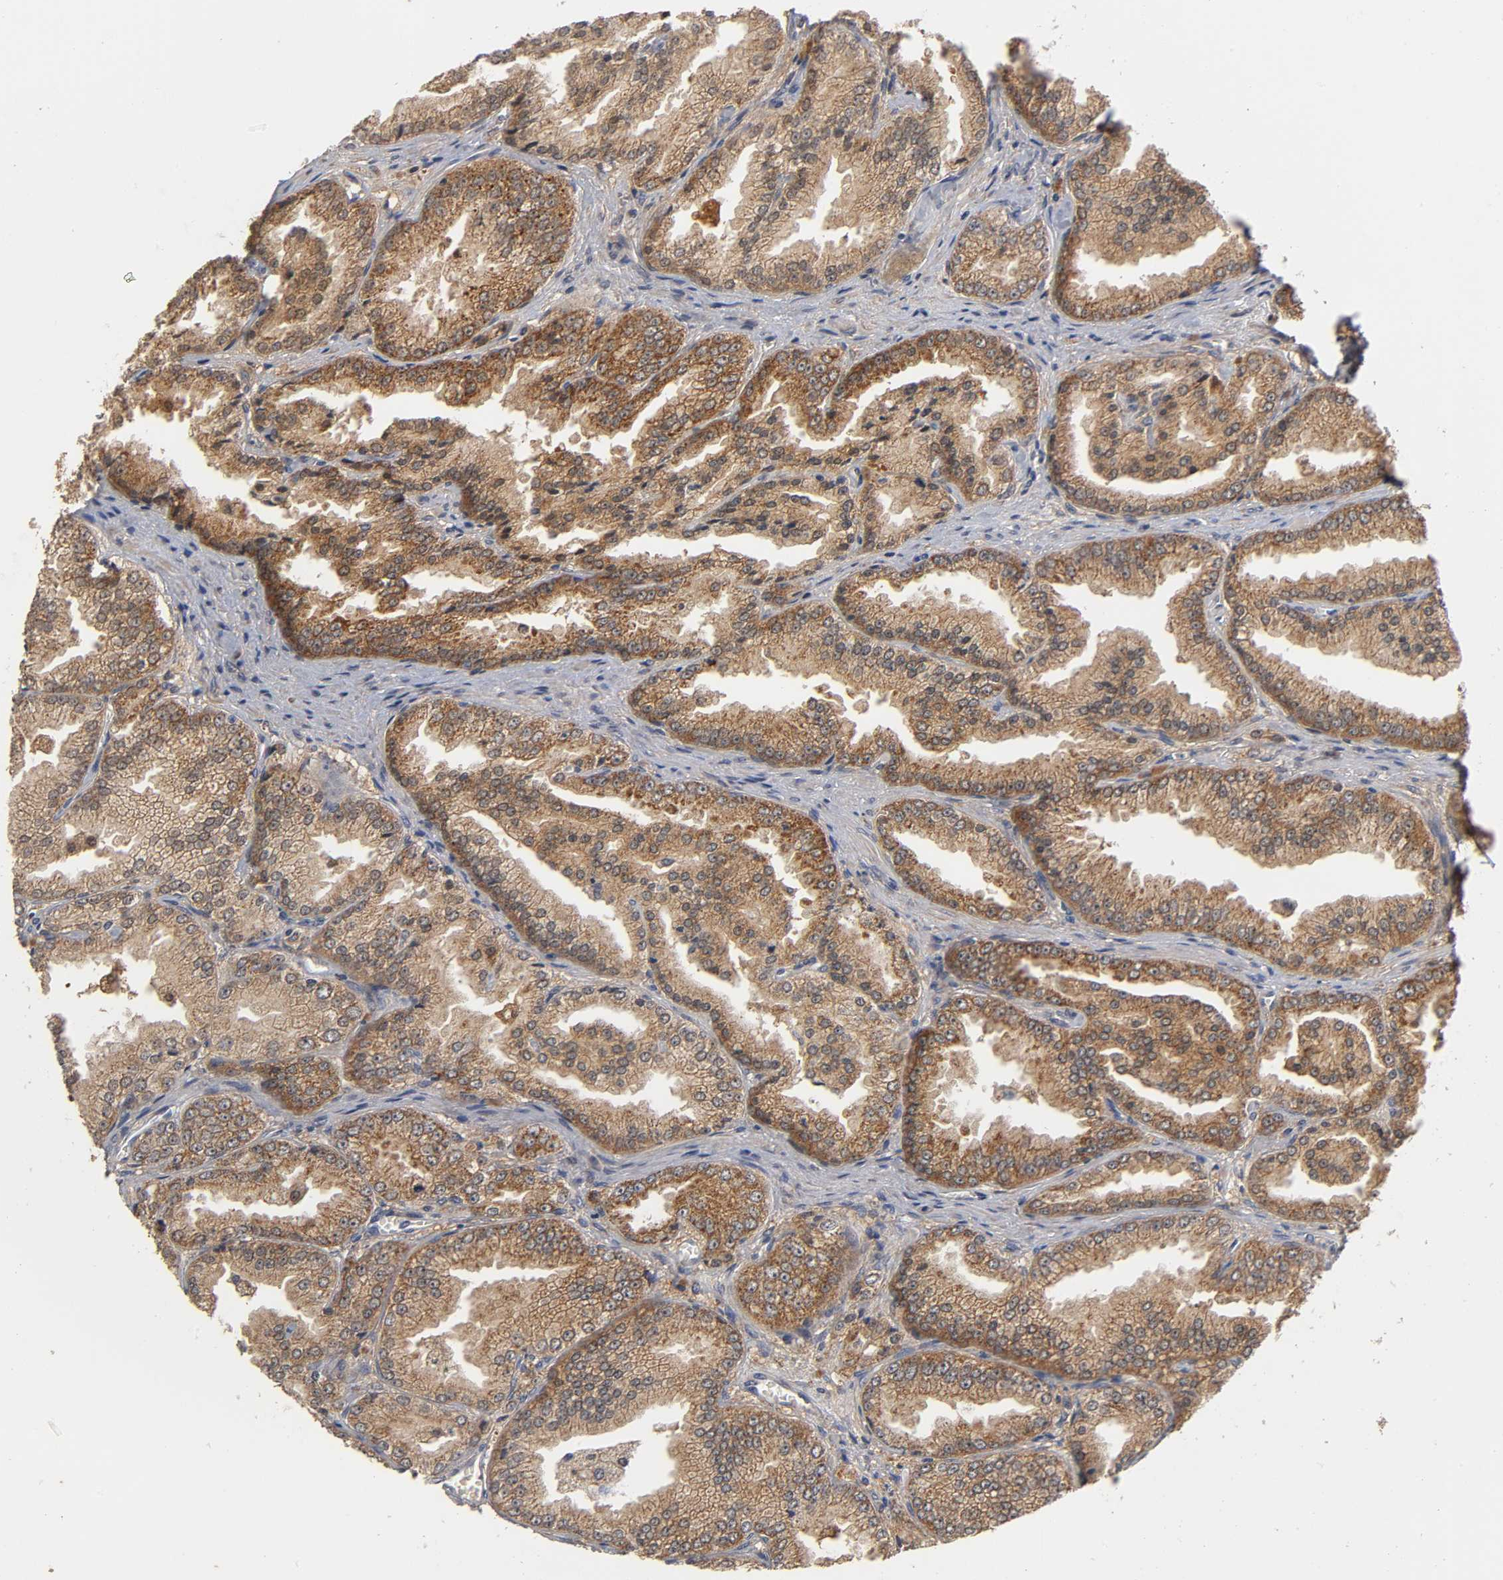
{"staining": {"intensity": "strong", "quantity": ">75%", "location": "cytoplasmic/membranous"}, "tissue": "prostate cancer", "cell_type": "Tumor cells", "image_type": "cancer", "snomed": [{"axis": "morphology", "description": "Adenocarcinoma, High grade"}, {"axis": "topography", "description": "Prostate"}], "caption": "Immunohistochemical staining of human prostate cancer displays high levels of strong cytoplasmic/membranous protein staining in about >75% of tumor cells.", "gene": "GSTZ1", "patient": {"sex": "male", "age": 61}}